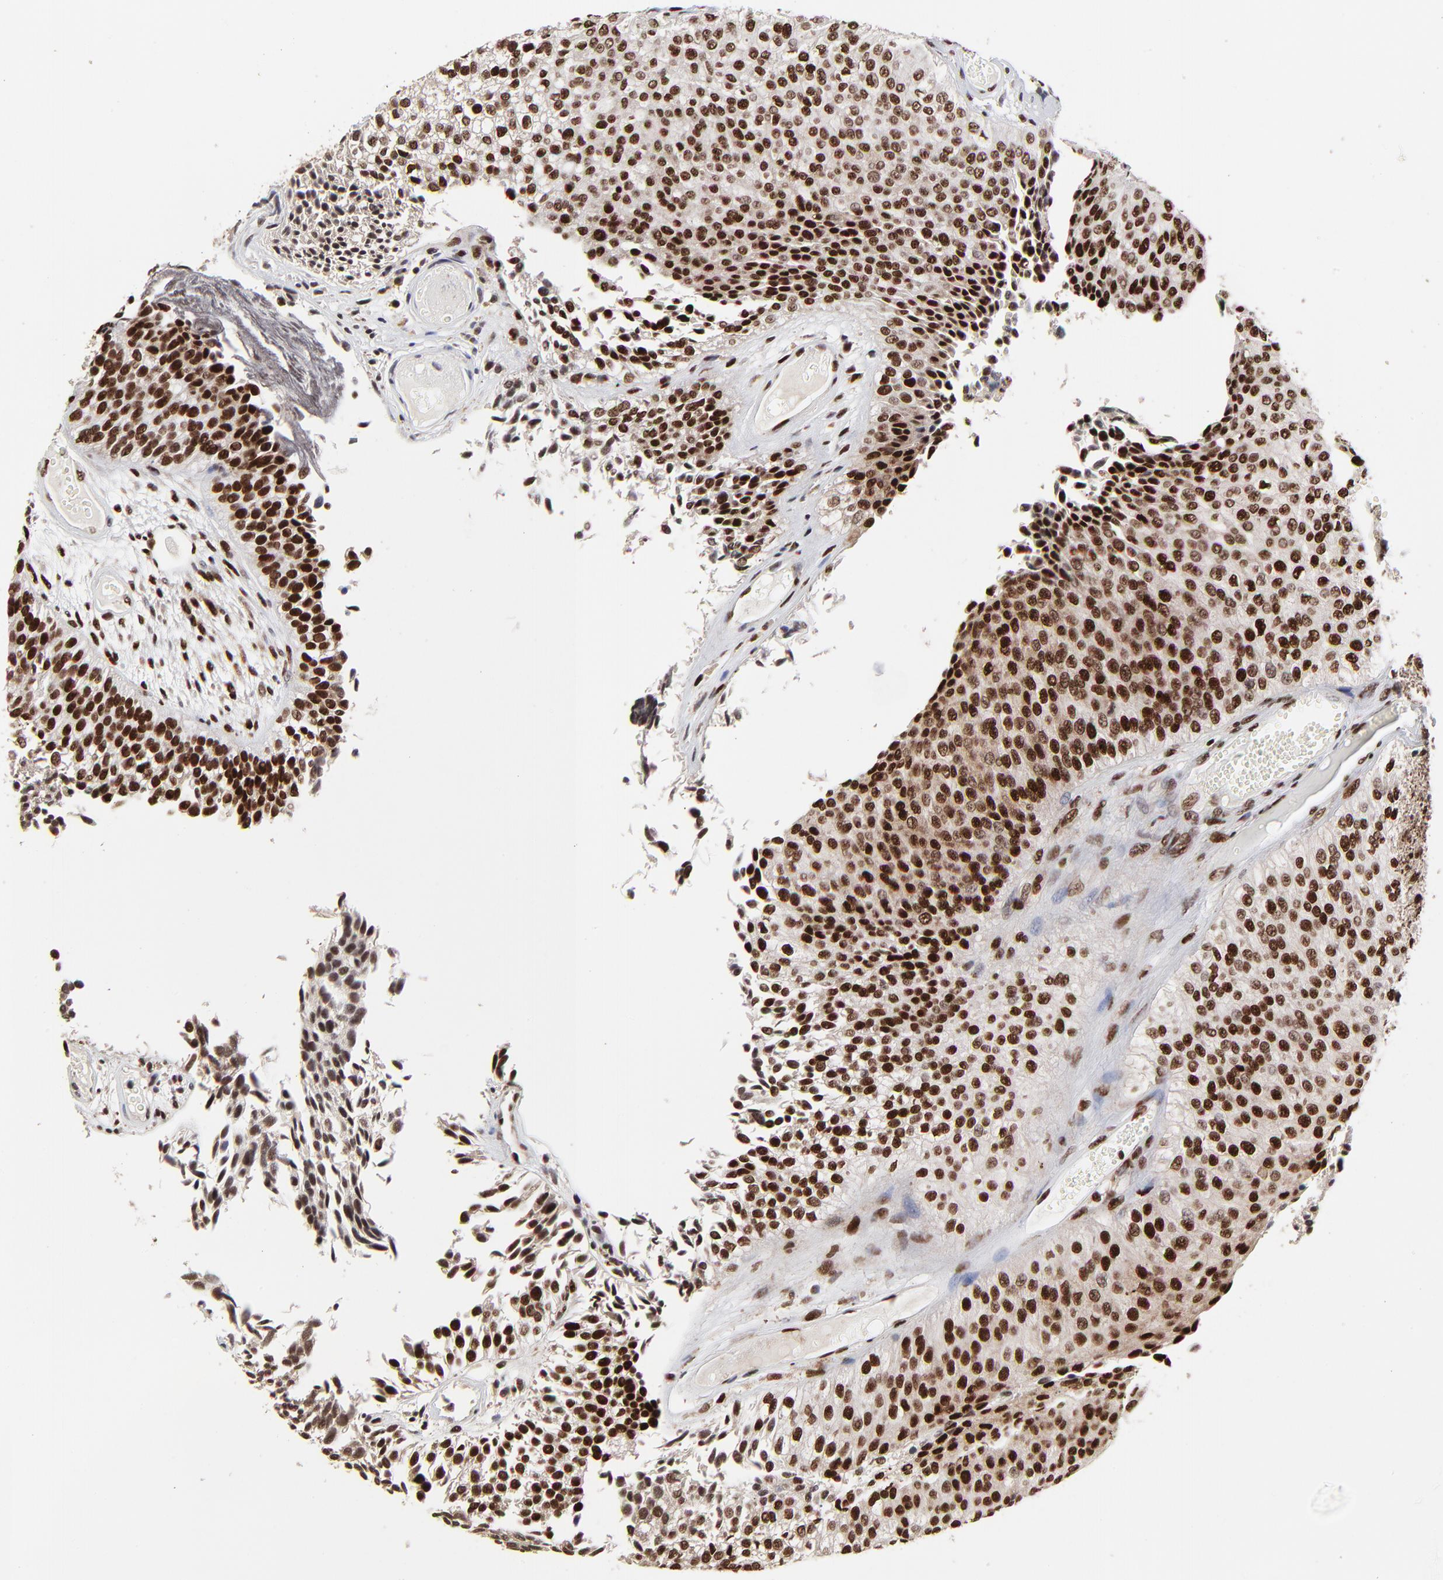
{"staining": {"intensity": "strong", "quantity": ">75%", "location": "nuclear"}, "tissue": "urothelial cancer", "cell_type": "Tumor cells", "image_type": "cancer", "snomed": [{"axis": "morphology", "description": "Urothelial carcinoma, Low grade"}, {"axis": "topography", "description": "Urinary bladder"}], "caption": "Protein expression analysis of human urothelial cancer reveals strong nuclear expression in approximately >75% of tumor cells. (DAB (3,3'-diaminobenzidine) IHC with brightfield microscopy, high magnification).", "gene": "RBM22", "patient": {"sex": "male", "age": 84}}